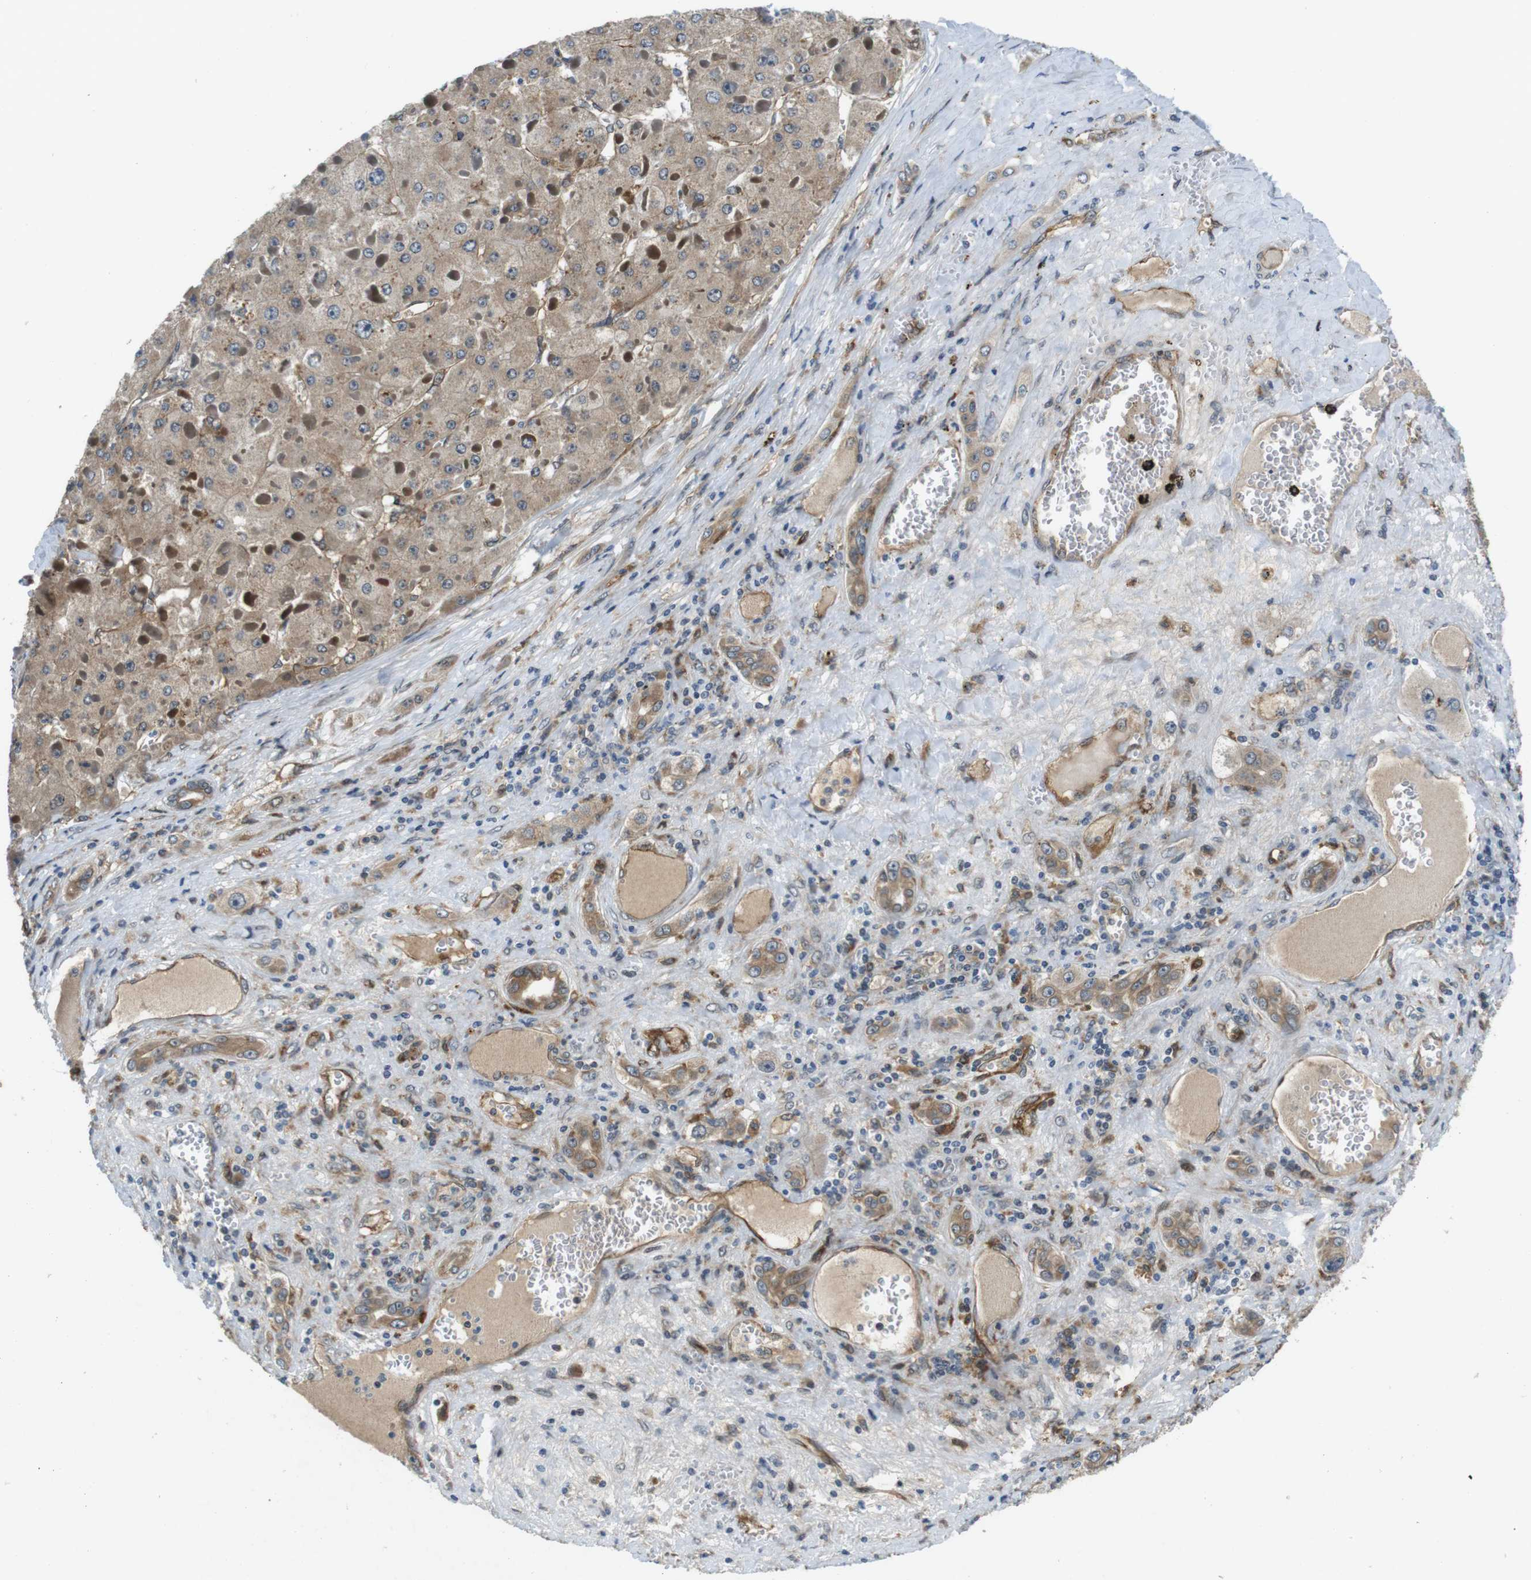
{"staining": {"intensity": "weak", "quantity": ">75%", "location": "cytoplasmic/membranous"}, "tissue": "liver cancer", "cell_type": "Tumor cells", "image_type": "cancer", "snomed": [{"axis": "morphology", "description": "Carcinoma, Hepatocellular, NOS"}, {"axis": "topography", "description": "Liver"}], "caption": "Tumor cells reveal low levels of weak cytoplasmic/membranous positivity in approximately >75% of cells in liver hepatocellular carcinoma.", "gene": "PALD1", "patient": {"sex": "female", "age": 73}}